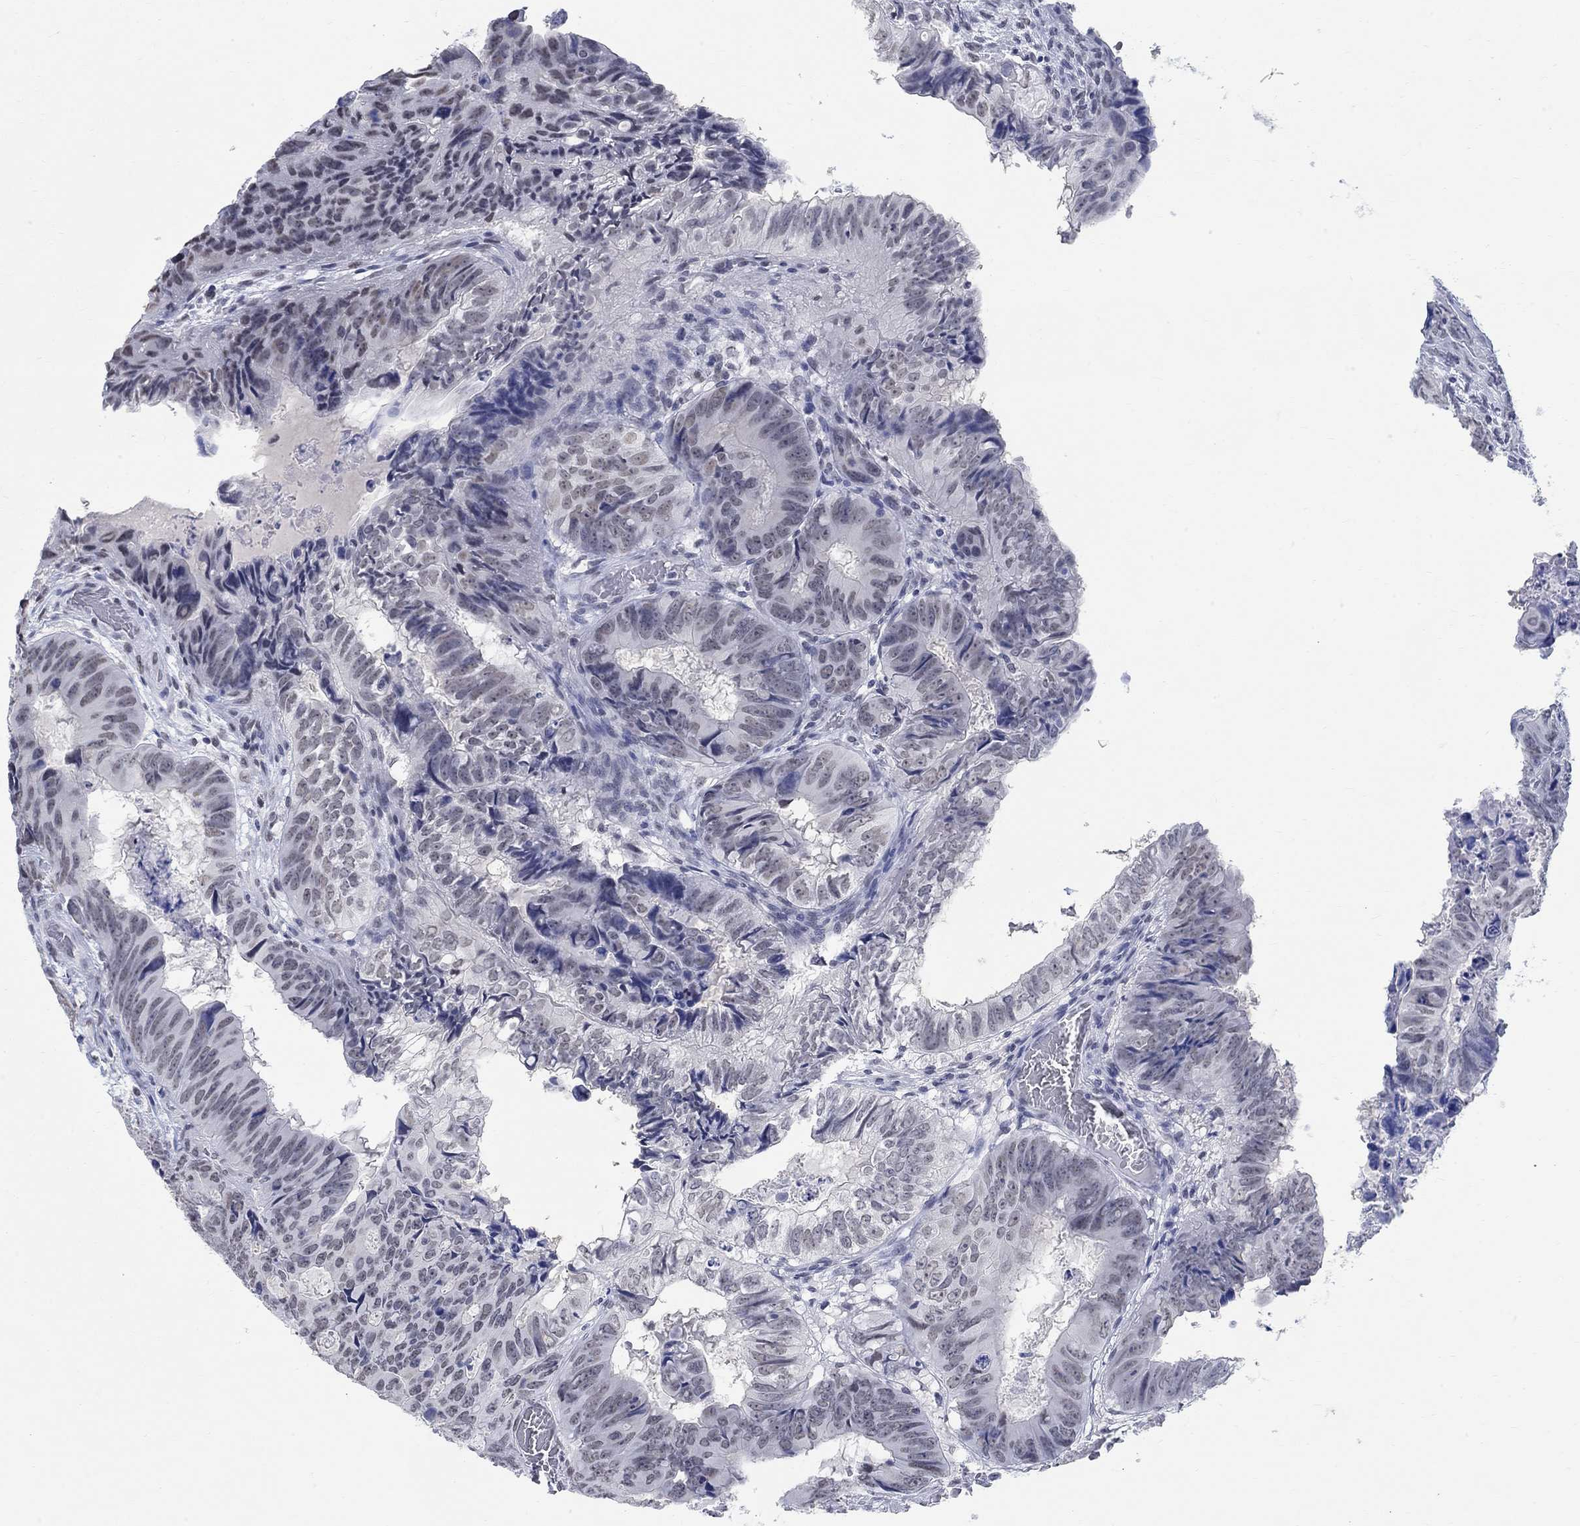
{"staining": {"intensity": "negative", "quantity": "none", "location": "none"}, "tissue": "colorectal cancer", "cell_type": "Tumor cells", "image_type": "cancer", "snomed": [{"axis": "morphology", "description": "Adenocarcinoma, NOS"}, {"axis": "topography", "description": "Colon"}], "caption": "Human adenocarcinoma (colorectal) stained for a protein using immunohistochemistry (IHC) shows no expression in tumor cells.", "gene": "ANKS1B", "patient": {"sex": "male", "age": 79}}